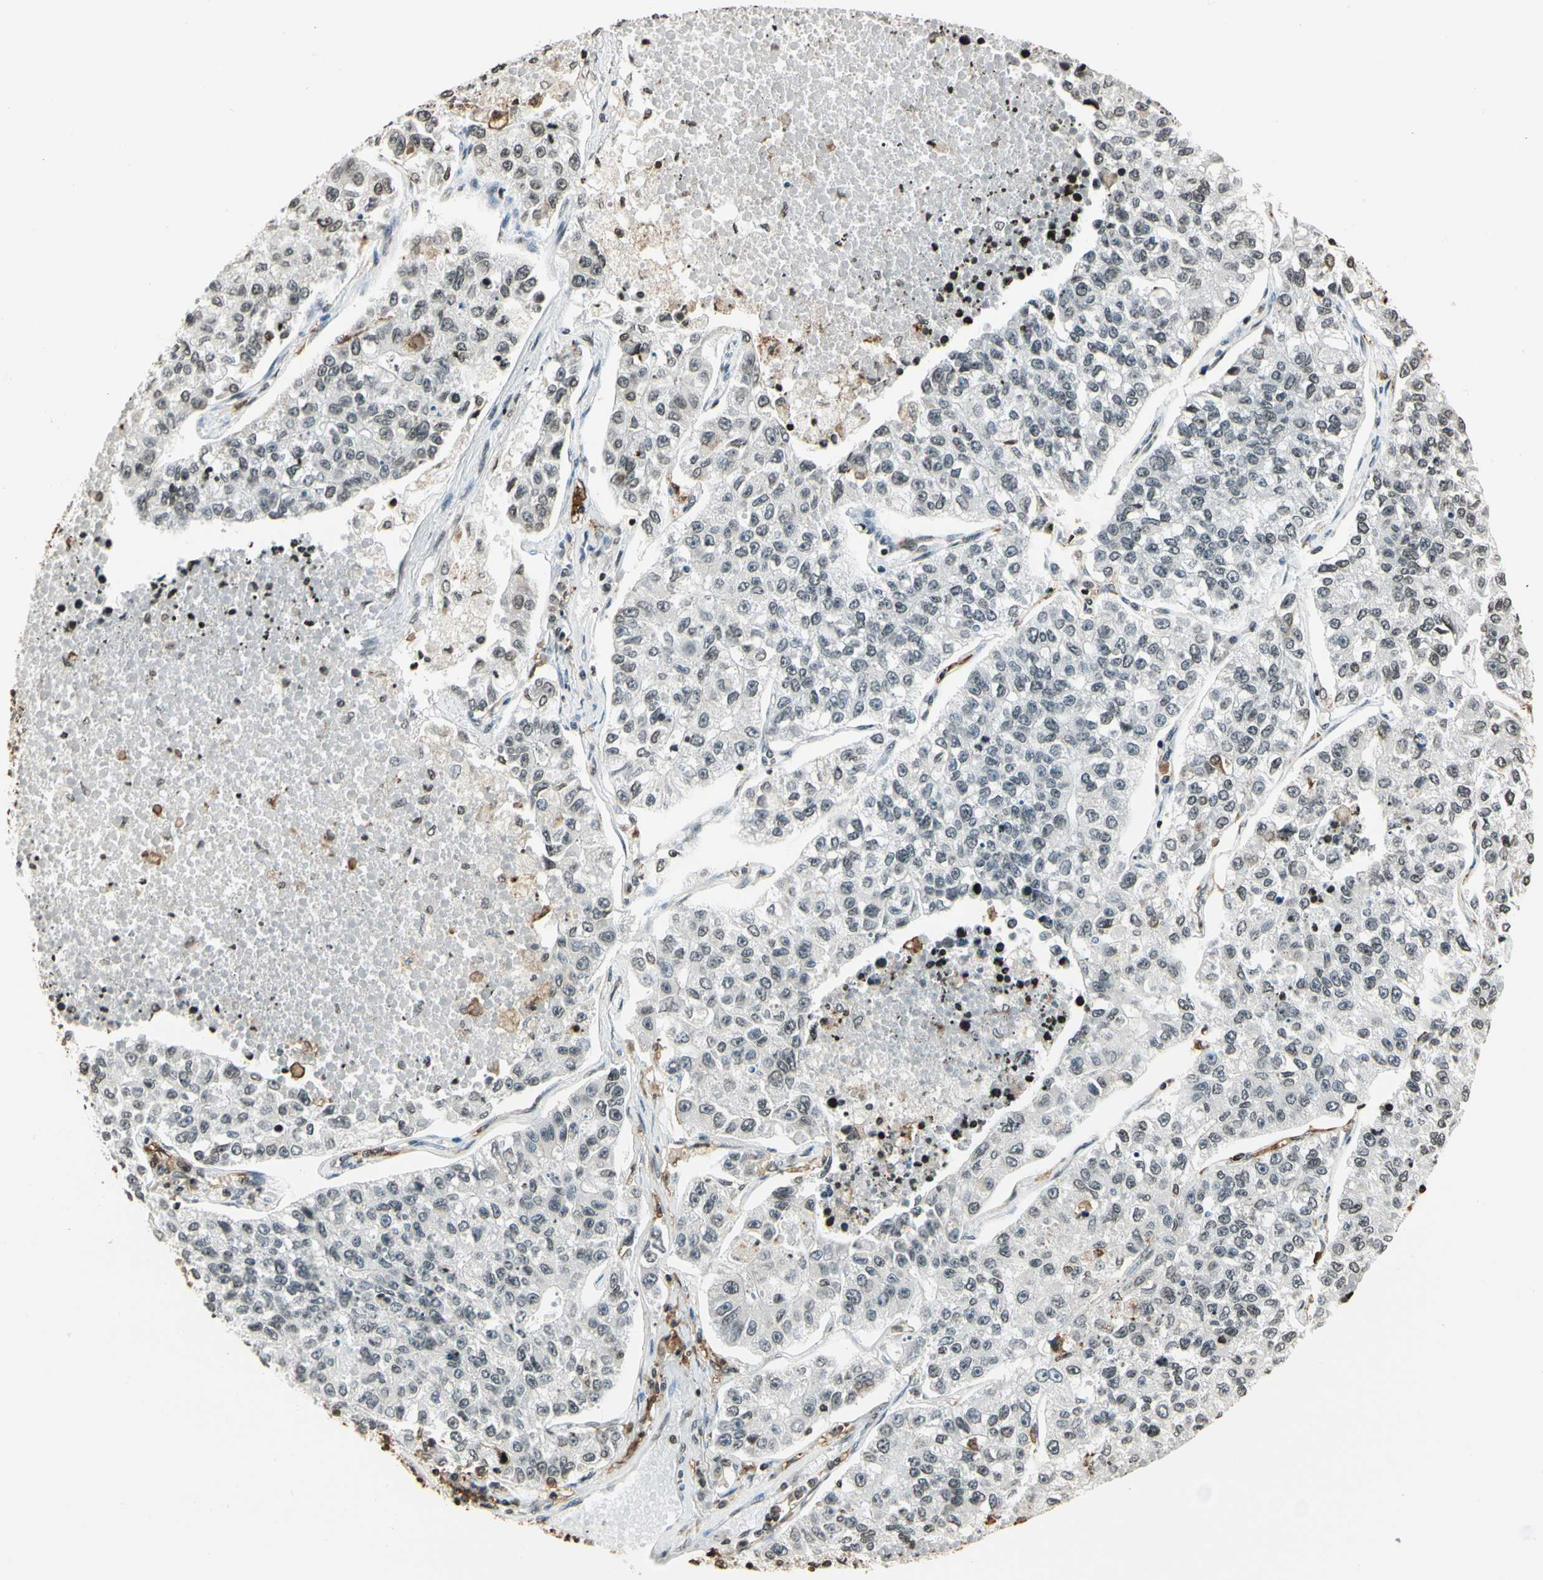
{"staining": {"intensity": "weak", "quantity": "25%-75%", "location": "nuclear"}, "tissue": "lung cancer", "cell_type": "Tumor cells", "image_type": "cancer", "snomed": [{"axis": "morphology", "description": "Adenocarcinoma, NOS"}, {"axis": "topography", "description": "Lung"}], "caption": "Immunohistochemical staining of human lung adenocarcinoma displays low levels of weak nuclear staining in about 25%-75% of tumor cells.", "gene": "FER", "patient": {"sex": "male", "age": 49}}